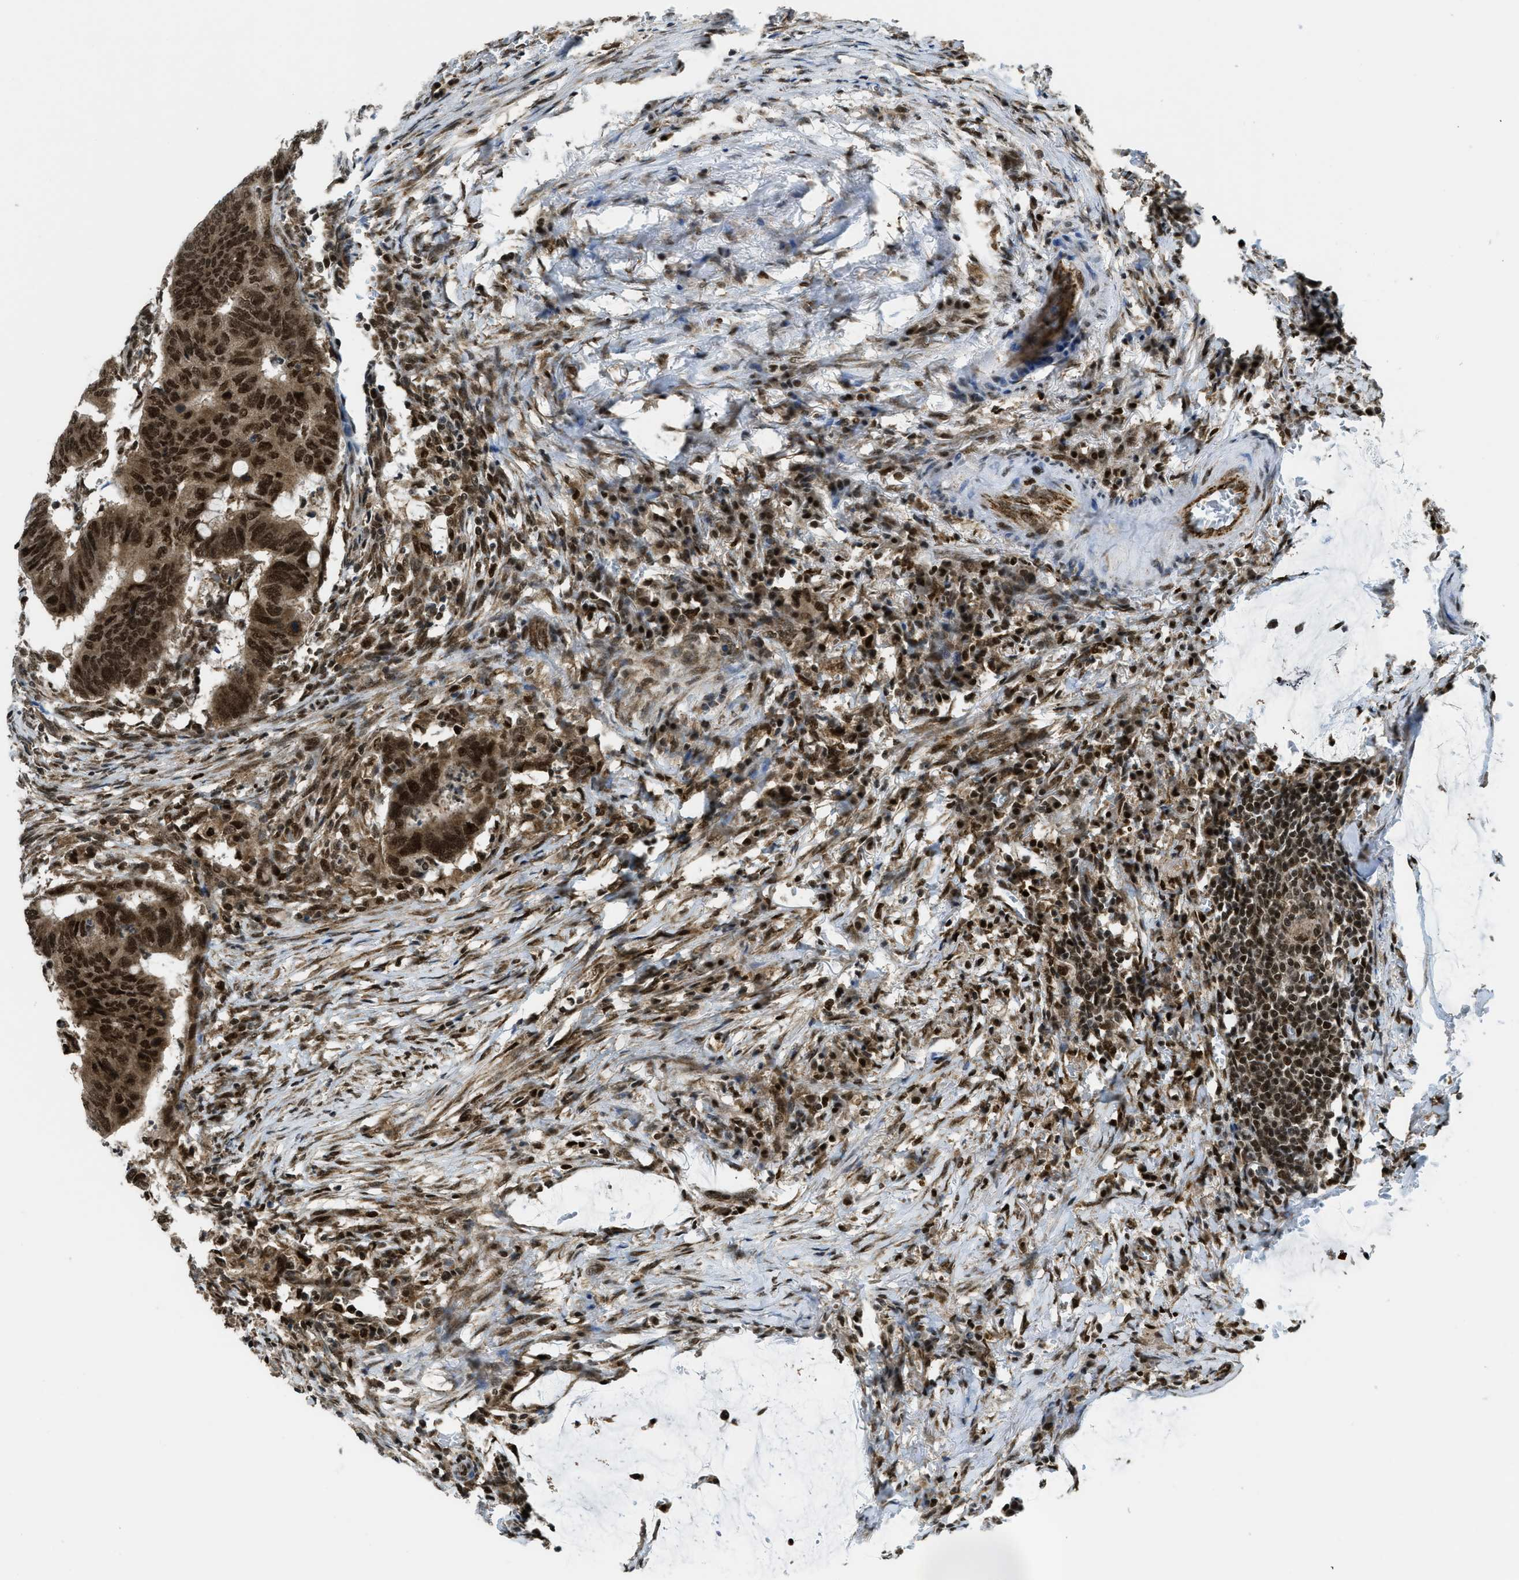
{"staining": {"intensity": "strong", "quantity": ">75%", "location": "cytoplasmic/membranous,nuclear"}, "tissue": "colorectal cancer", "cell_type": "Tumor cells", "image_type": "cancer", "snomed": [{"axis": "morphology", "description": "Normal tissue, NOS"}, {"axis": "morphology", "description": "Adenocarcinoma, NOS"}, {"axis": "topography", "description": "Rectum"}], "caption": "Adenocarcinoma (colorectal) stained for a protein displays strong cytoplasmic/membranous and nuclear positivity in tumor cells.", "gene": "TNPO1", "patient": {"sex": "male", "age": 92}}